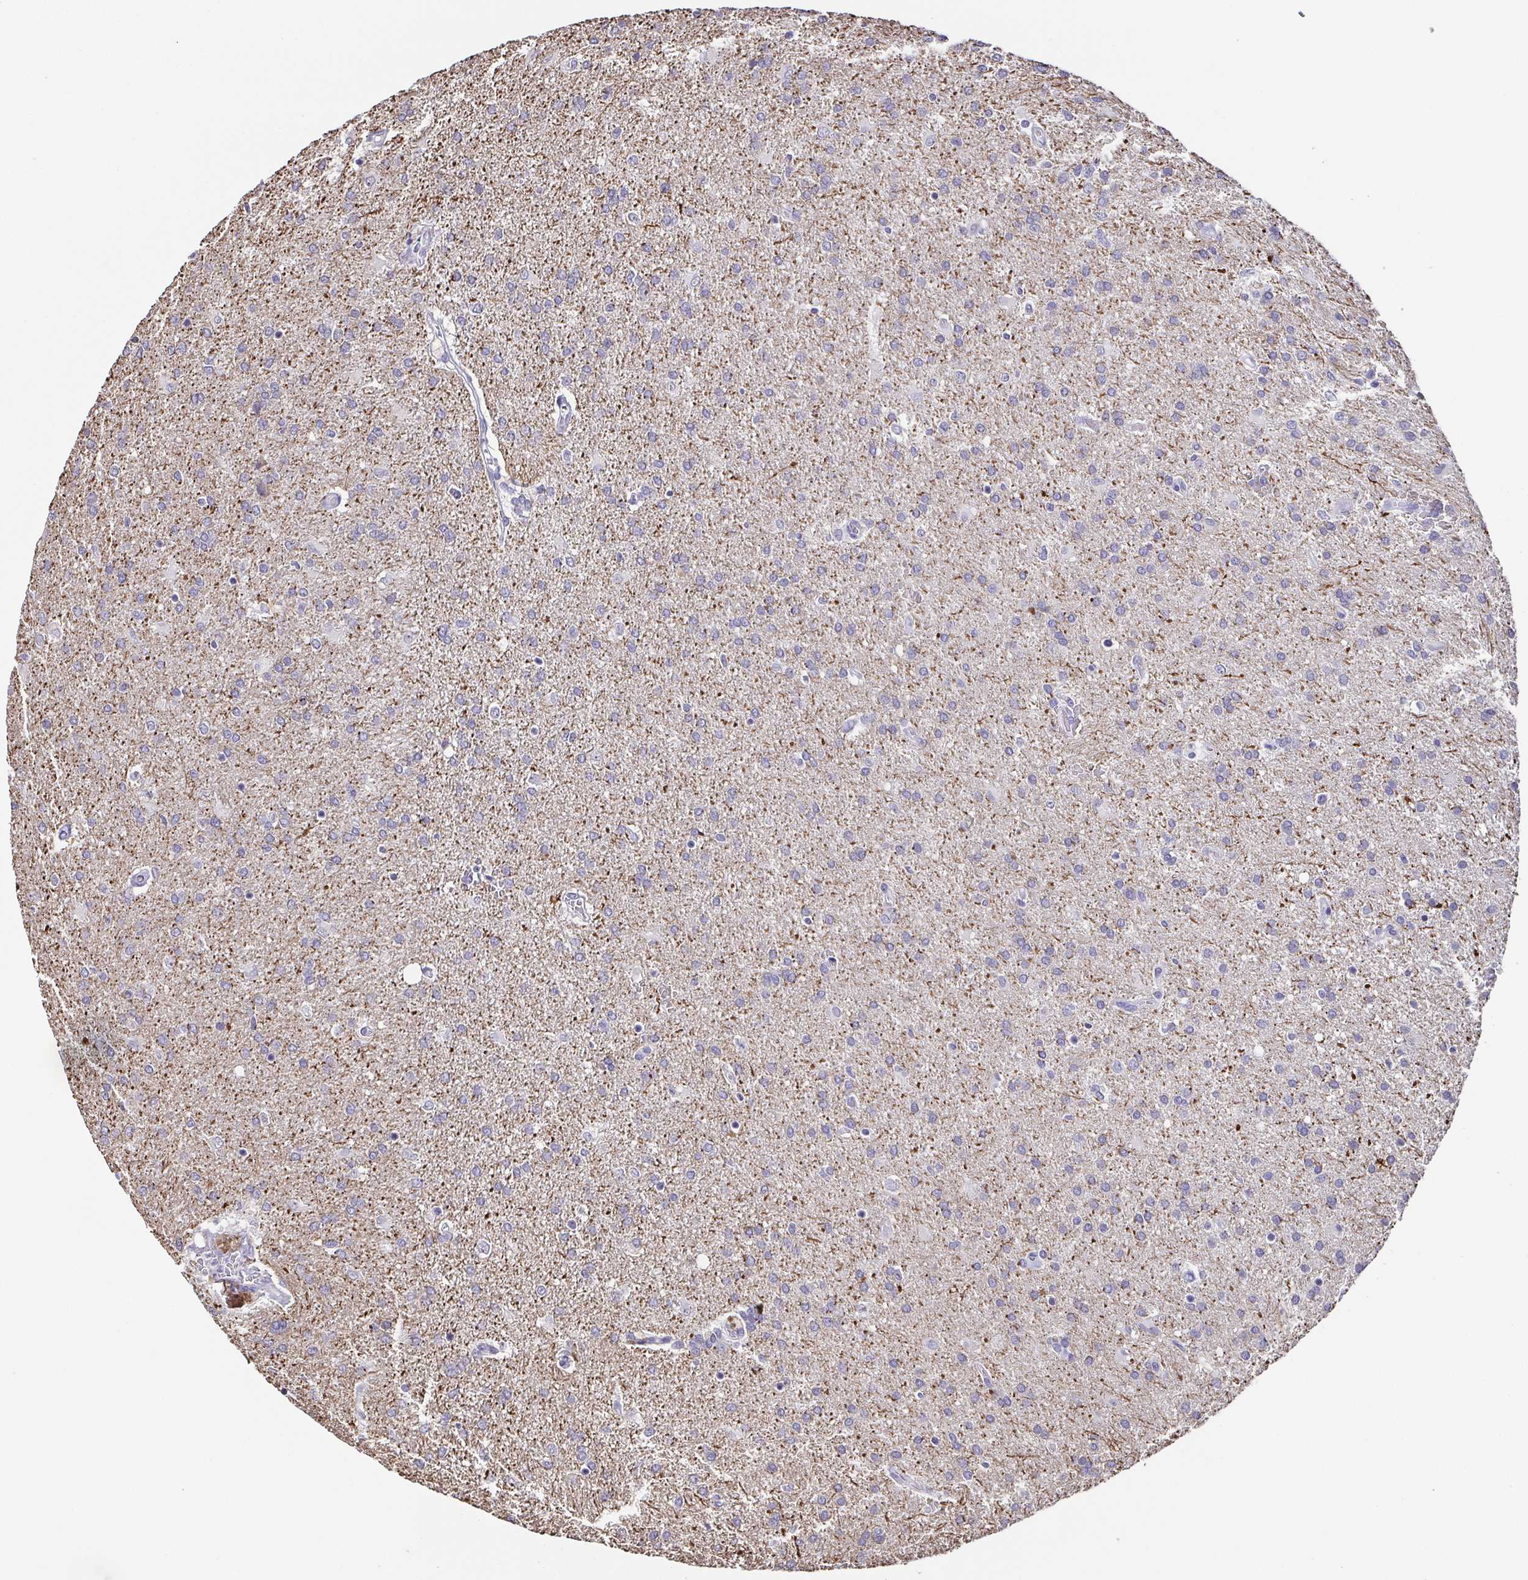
{"staining": {"intensity": "negative", "quantity": "none", "location": "none"}, "tissue": "glioma", "cell_type": "Tumor cells", "image_type": "cancer", "snomed": [{"axis": "morphology", "description": "Glioma, malignant, High grade"}, {"axis": "topography", "description": "Brain"}], "caption": "The immunohistochemistry image has no significant expression in tumor cells of glioma tissue.", "gene": "NEFH", "patient": {"sex": "male", "age": 68}}